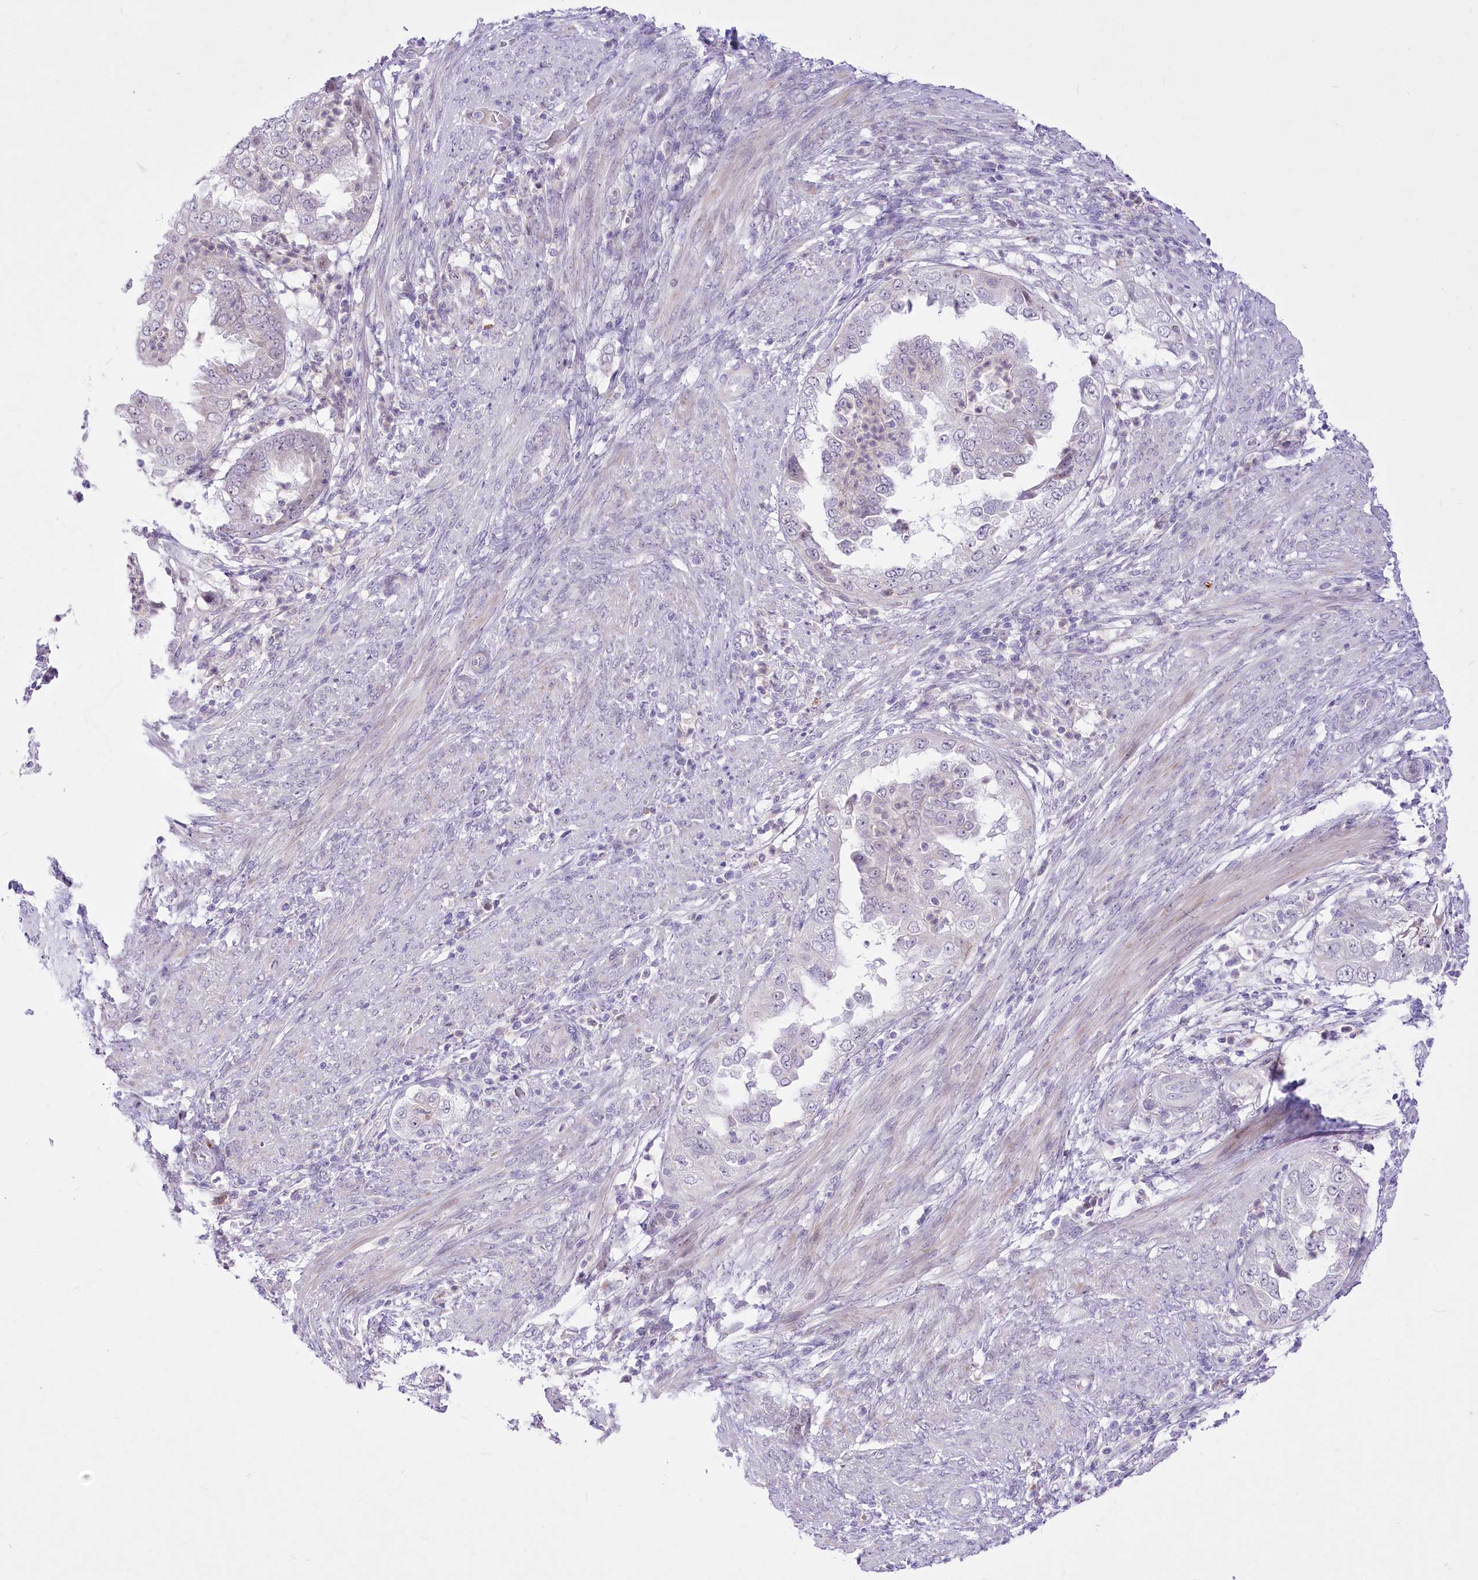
{"staining": {"intensity": "negative", "quantity": "none", "location": "none"}, "tissue": "endometrial cancer", "cell_type": "Tumor cells", "image_type": "cancer", "snomed": [{"axis": "morphology", "description": "Adenocarcinoma, NOS"}, {"axis": "topography", "description": "Endometrium"}], "caption": "There is no significant expression in tumor cells of endometrial cancer (adenocarcinoma).", "gene": "BEND7", "patient": {"sex": "female", "age": 85}}